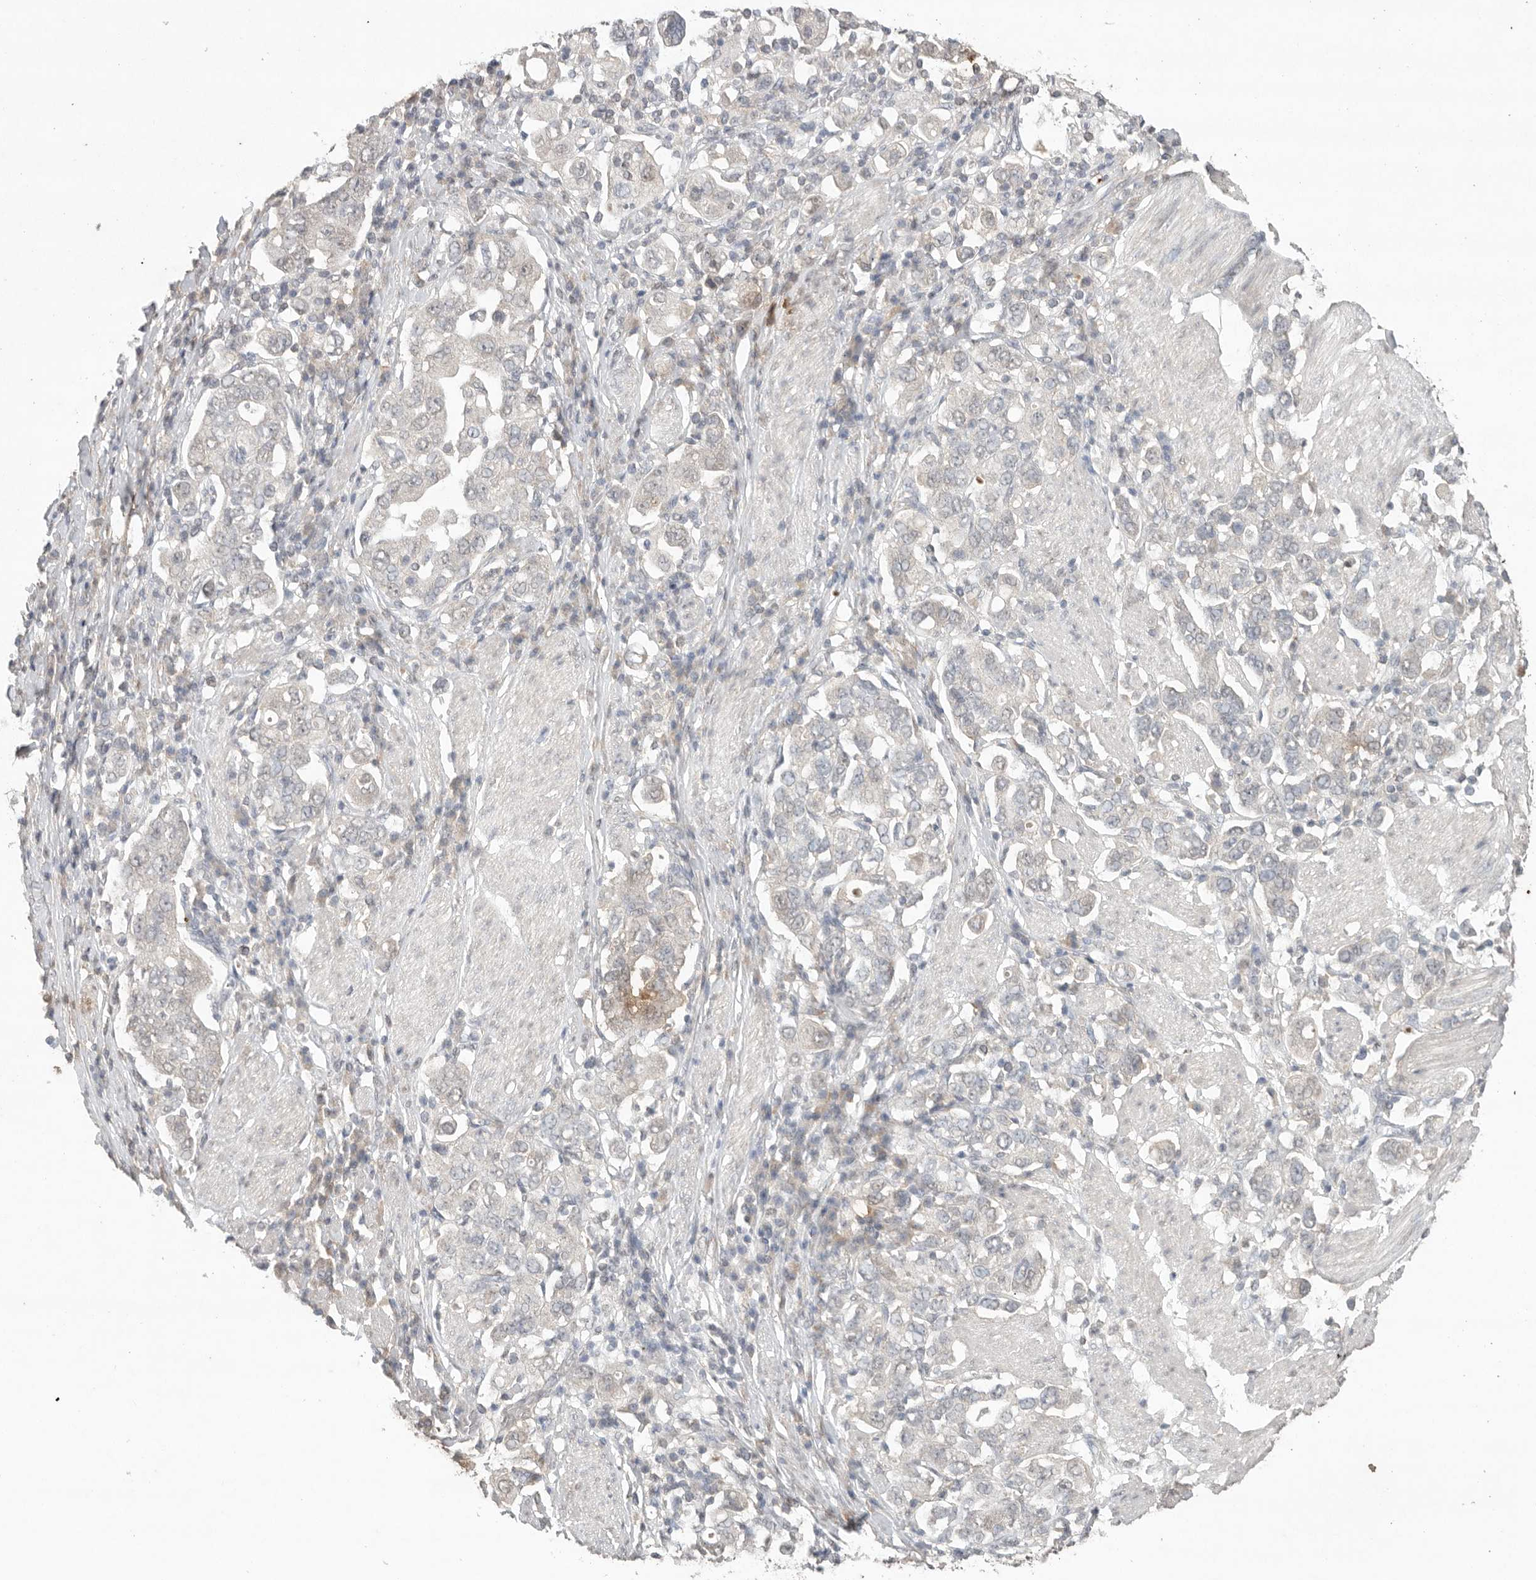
{"staining": {"intensity": "negative", "quantity": "none", "location": "none"}, "tissue": "stomach cancer", "cell_type": "Tumor cells", "image_type": "cancer", "snomed": [{"axis": "morphology", "description": "Adenocarcinoma, NOS"}, {"axis": "topography", "description": "Stomach, upper"}], "caption": "Photomicrograph shows no protein expression in tumor cells of adenocarcinoma (stomach) tissue.", "gene": "KLK5", "patient": {"sex": "male", "age": 62}}